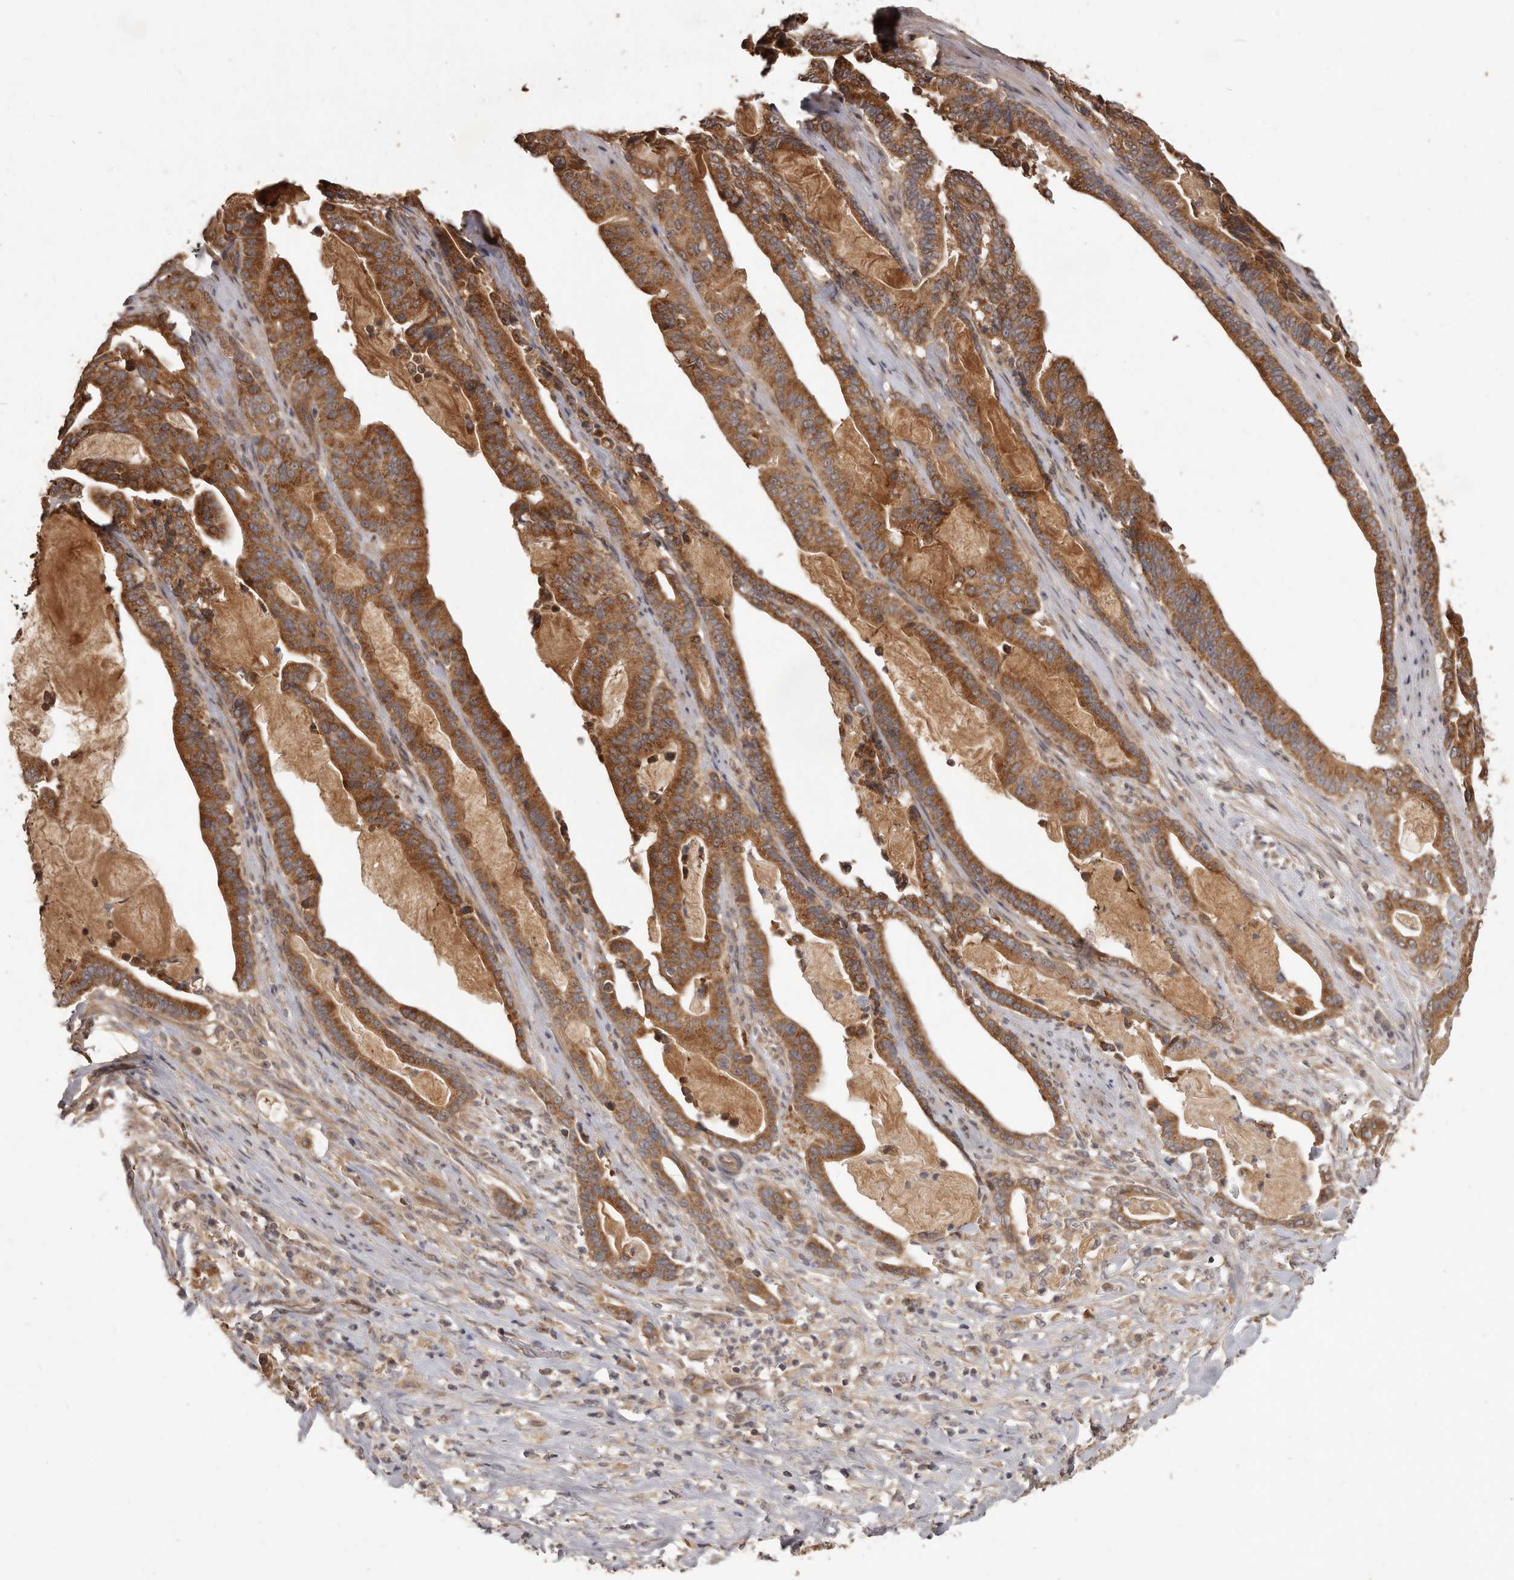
{"staining": {"intensity": "strong", "quantity": ">75%", "location": "cytoplasmic/membranous"}, "tissue": "pancreatic cancer", "cell_type": "Tumor cells", "image_type": "cancer", "snomed": [{"axis": "morphology", "description": "Adenocarcinoma, NOS"}, {"axis": "topography", "description": "Pancreas"}], "caption": "The histopathology image reveals staining of pancreatic cancer (adenocarcinoma), revealing strong cytoplasmic/membranous protein expression (brown color) within tumor cells.", "gene": "MTO1", "patient": {"sex": "male", "age": 63}}